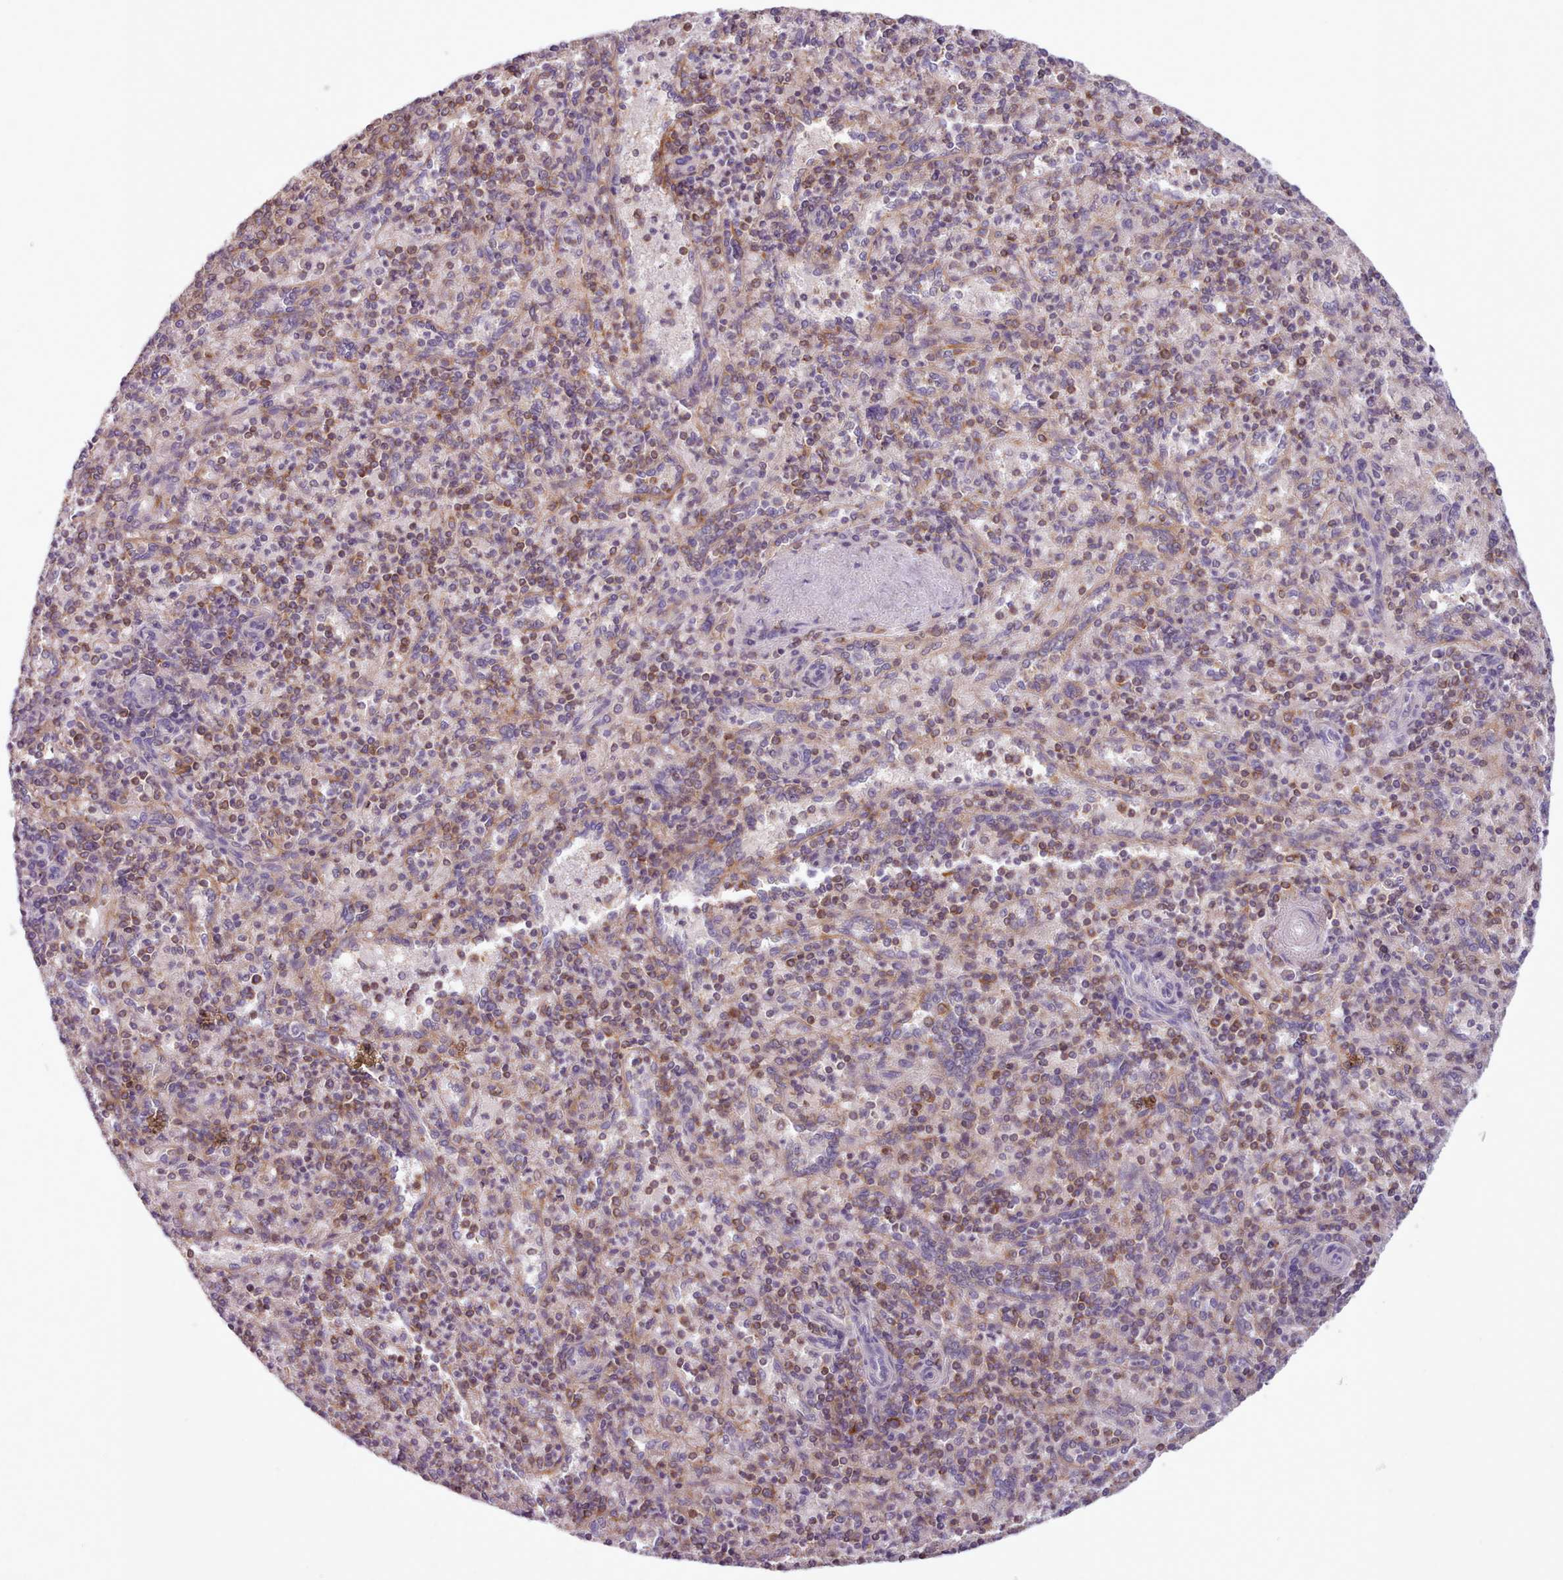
{"staining": {"intensity": "moderate", "quantity": "25%-75%", "location": "cytoplasmic/membranous"}, "tissue": "spleen", "cell_type": "Cells in red pulp", "image_type": "normal", "snomed": [{"axis": "morphology", "description": "Normal tissue, NOS"}, {"axis": "topography", "description": "Spleen"}], "caption": "Immunohistochemical staining of unremarkable human spleen exhibits medium levels of moderate cytoplasmic/membranous positivity in approximately 25%-75% of cells in red pulp.", "gene": "CRYBG1", "patient": {"sex": "male", "age": 82}}